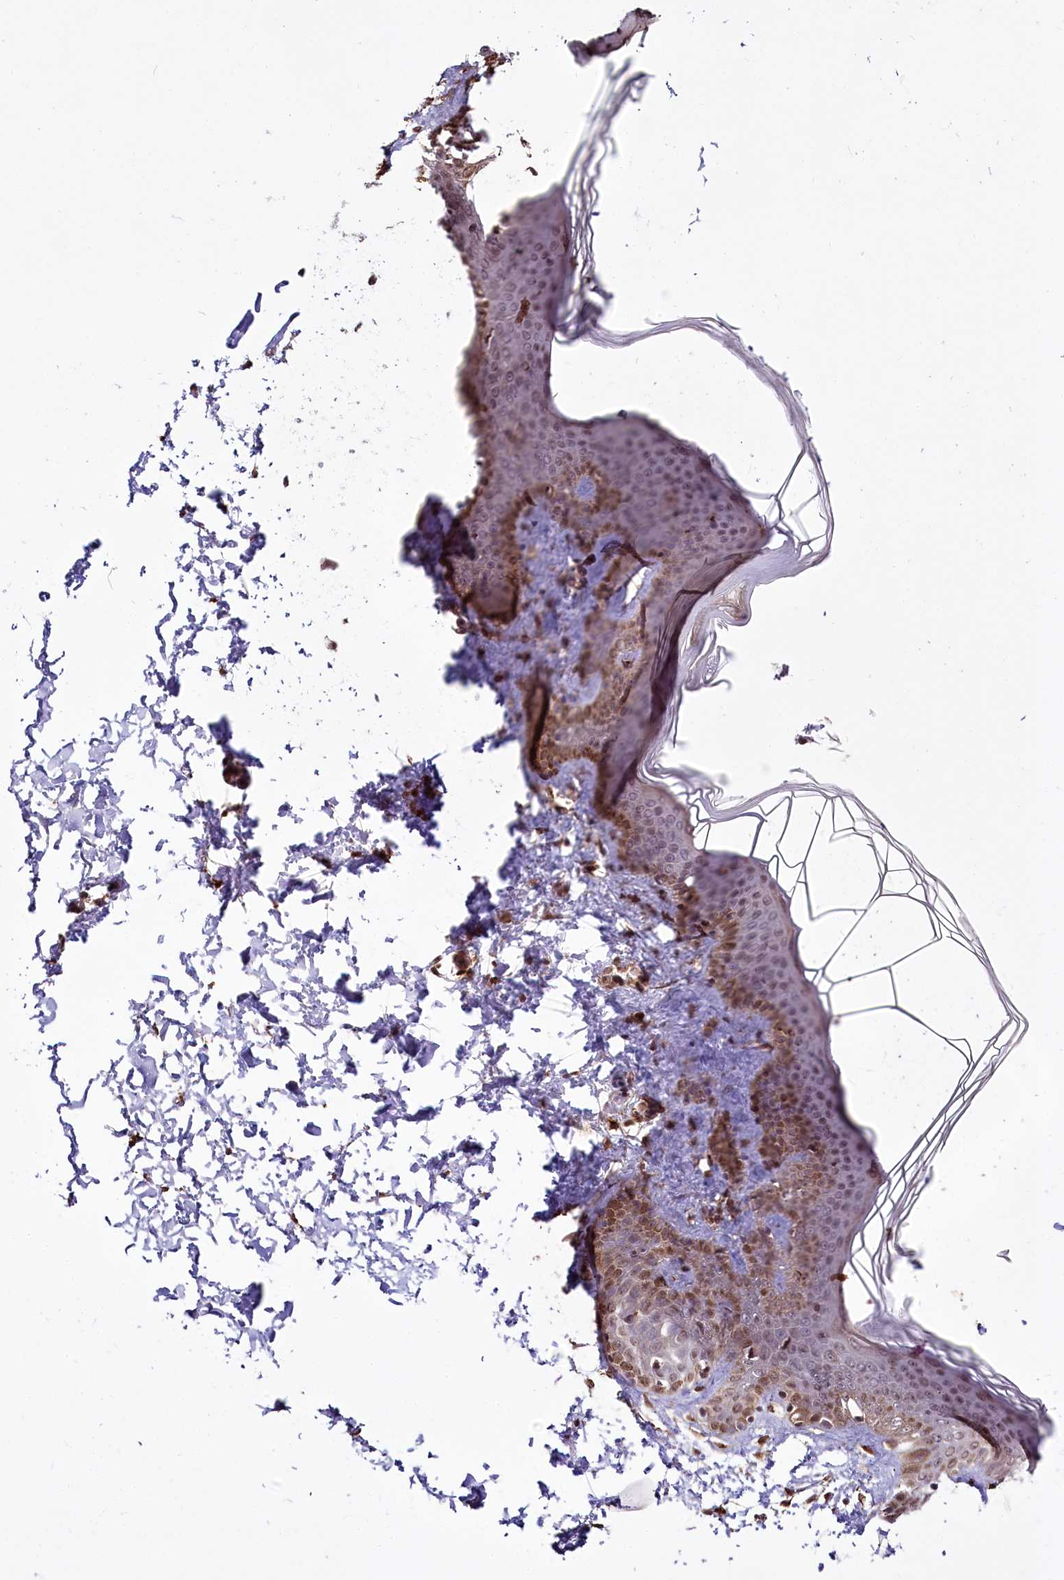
{"staining": {"intensity": "strong", "quantity": ">75%", "location": "cytoplasmic/membranous,nuclear"}, "tissue": "skin", "cell_type": "Fibroblasts", "image_type": "normal", "snomed": [{"axis": "morphology", "description": "Normal tissue, NOS"}, {"axis": "topography", "description": "Skin"}], "caption": "IHC of benign human skin shows high levels of strong cytoplasmic/membranous,nuclear positivity in about >75% of fibroblasts.", "gene": "HOXC8", "patient": {"sex": "male", "age": 36}}